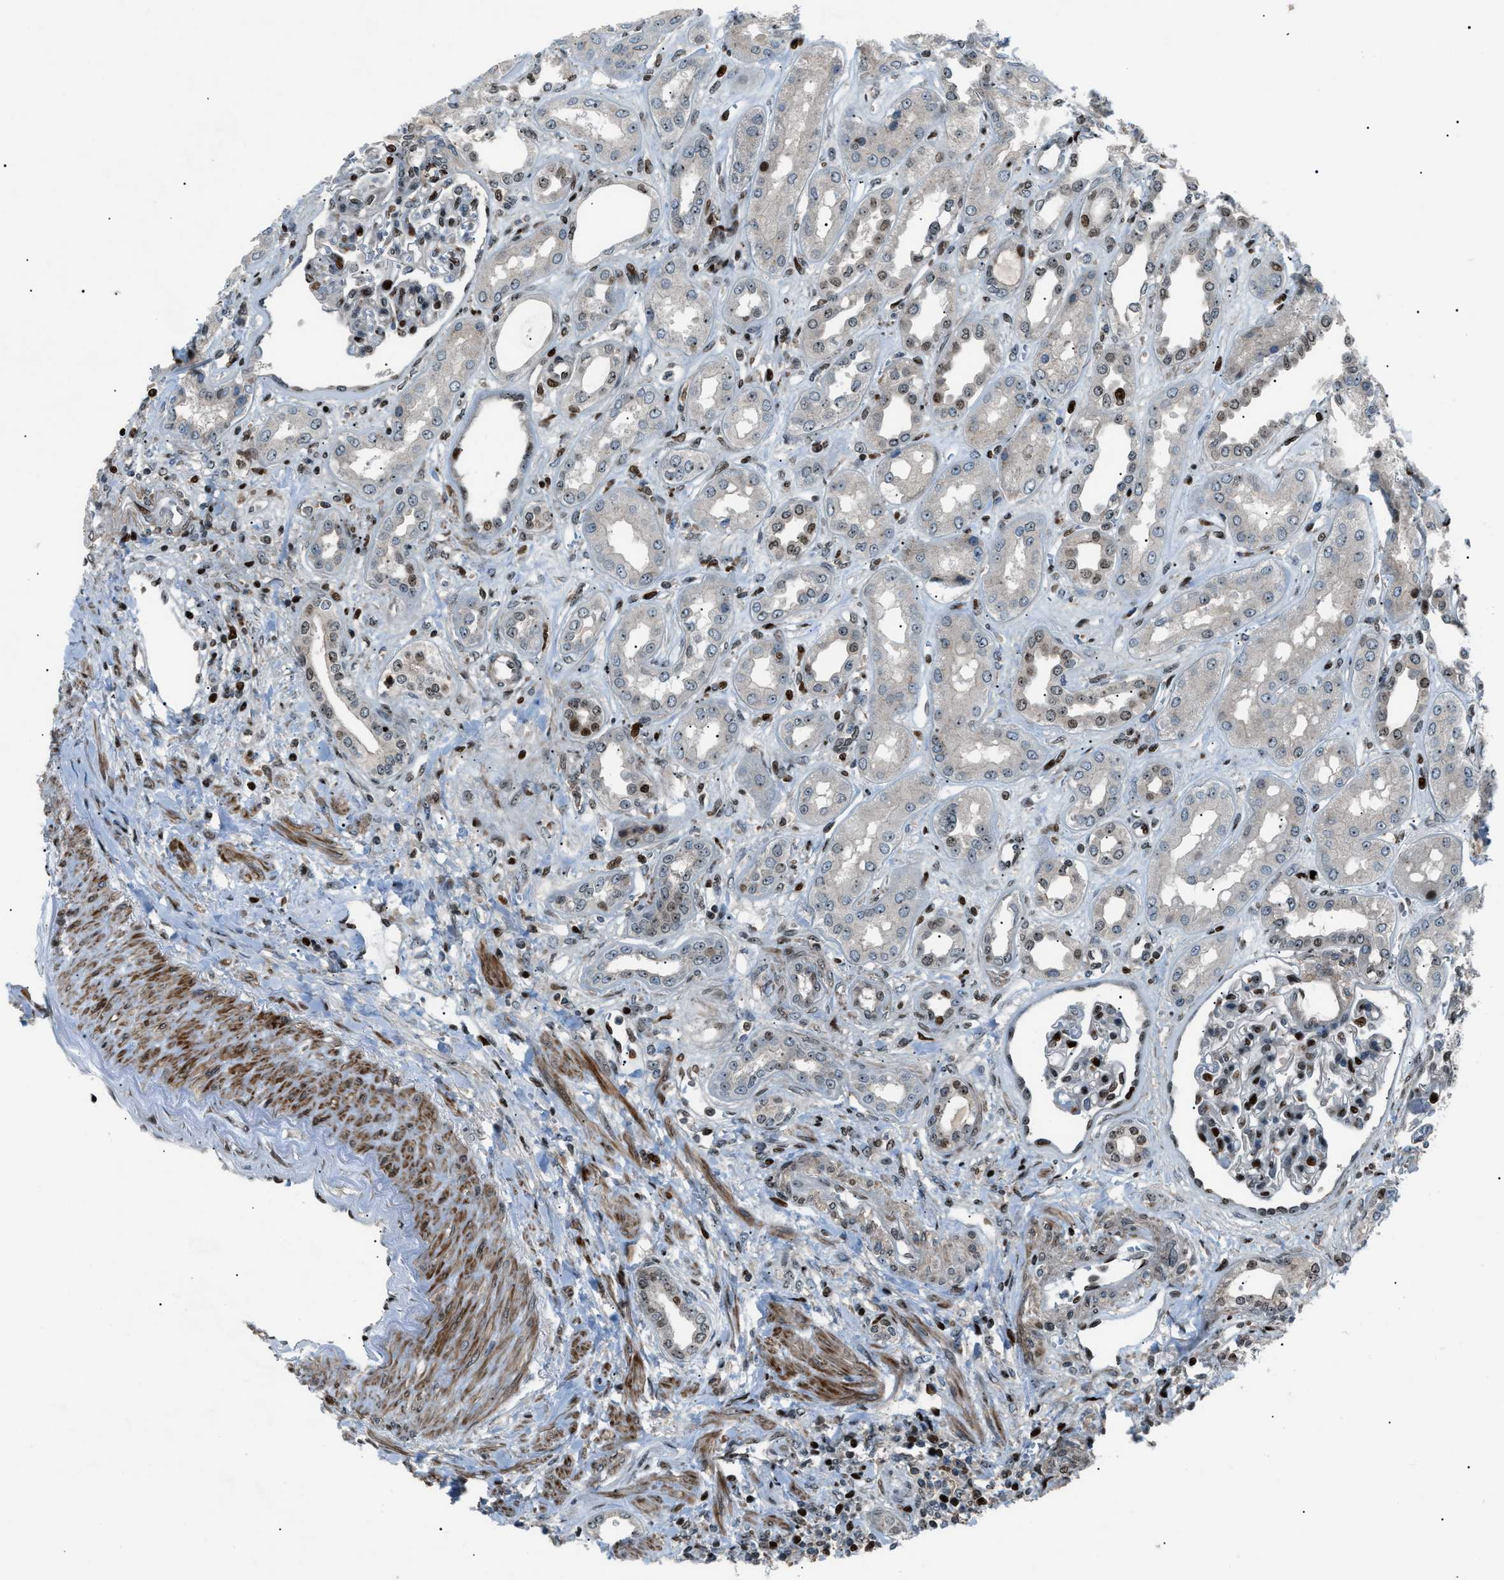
{"staining": {"intensity": "strong", "quantity": "25%-75%", "location": "nuclear"}, "tissue": "kidney", "cell_type": "Cells in glomeruli", "image_type": "normal", "snomed": [{"axis": "morphology", "description": "Normal tissue, NOS"}, {"axis": "topography", "description": "Kidney"}], "caption": "Cells in glomeruli exhibit high levels of strong nuclear expression in approximately 25%-75% of cells in benign human kidney.", "gene": "PRKX", "patient": {"sex": "male", "age": 59}}